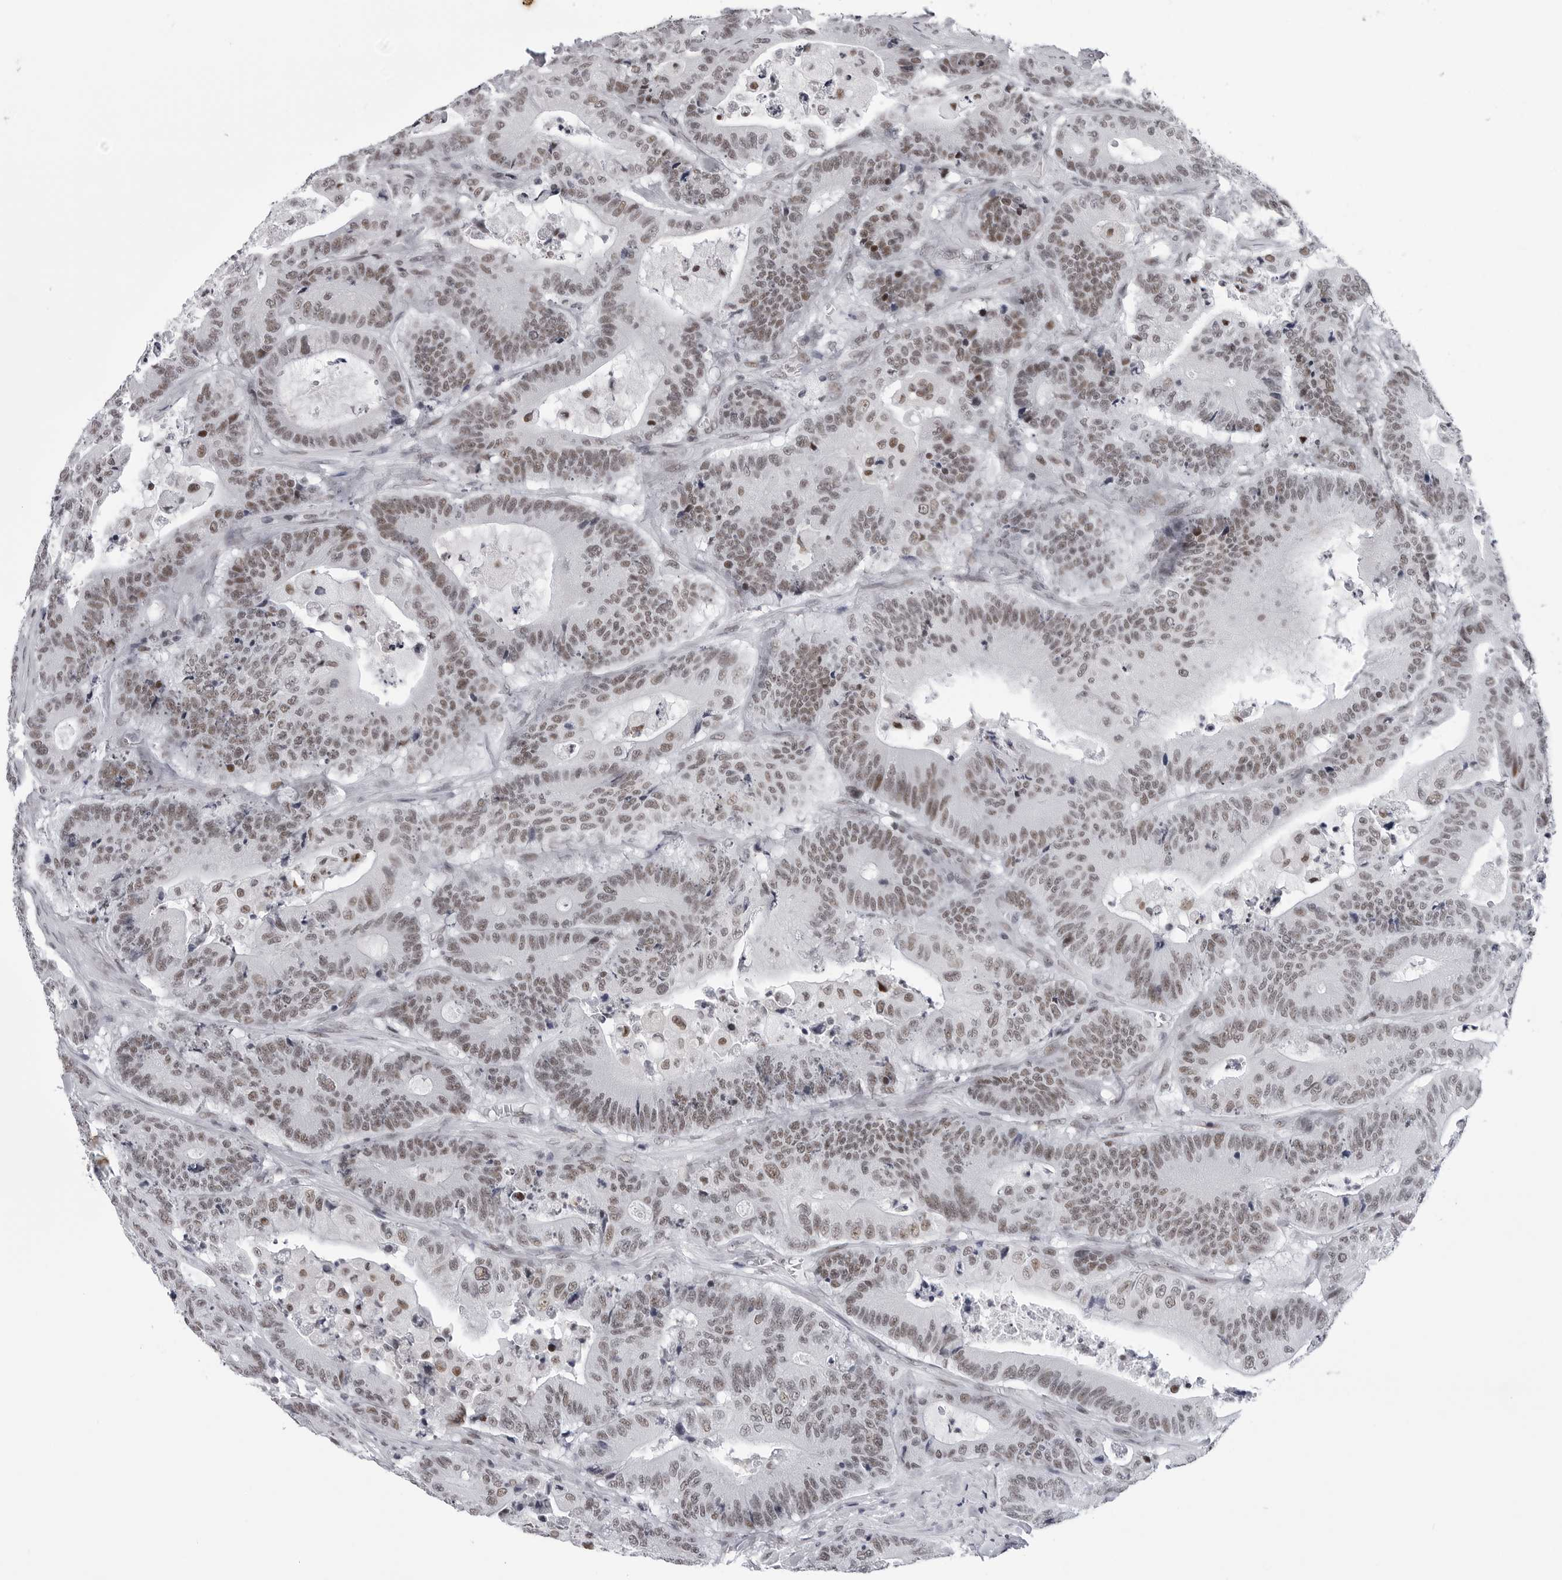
{"staining": {"intensity": "weak", "quantity": ">75%", "location": "nuclear"}, "tissue": "colorectal cancer", "cell_type": "Tumor cells", "image_type": "cancer", "snomed": [{"axis": "morphology", "description": "Adenocarcinoma, NOS"}, {"axis": "topography", "description": "Colon"}], "caption": "There is low levels of weak nuclear staining in tumor cells of colorectal cancer, as demonstrated by immunohistochemical staining (brown color).", "gene": "SF3B4", "patient": {"sex": "female", "age": 84}}